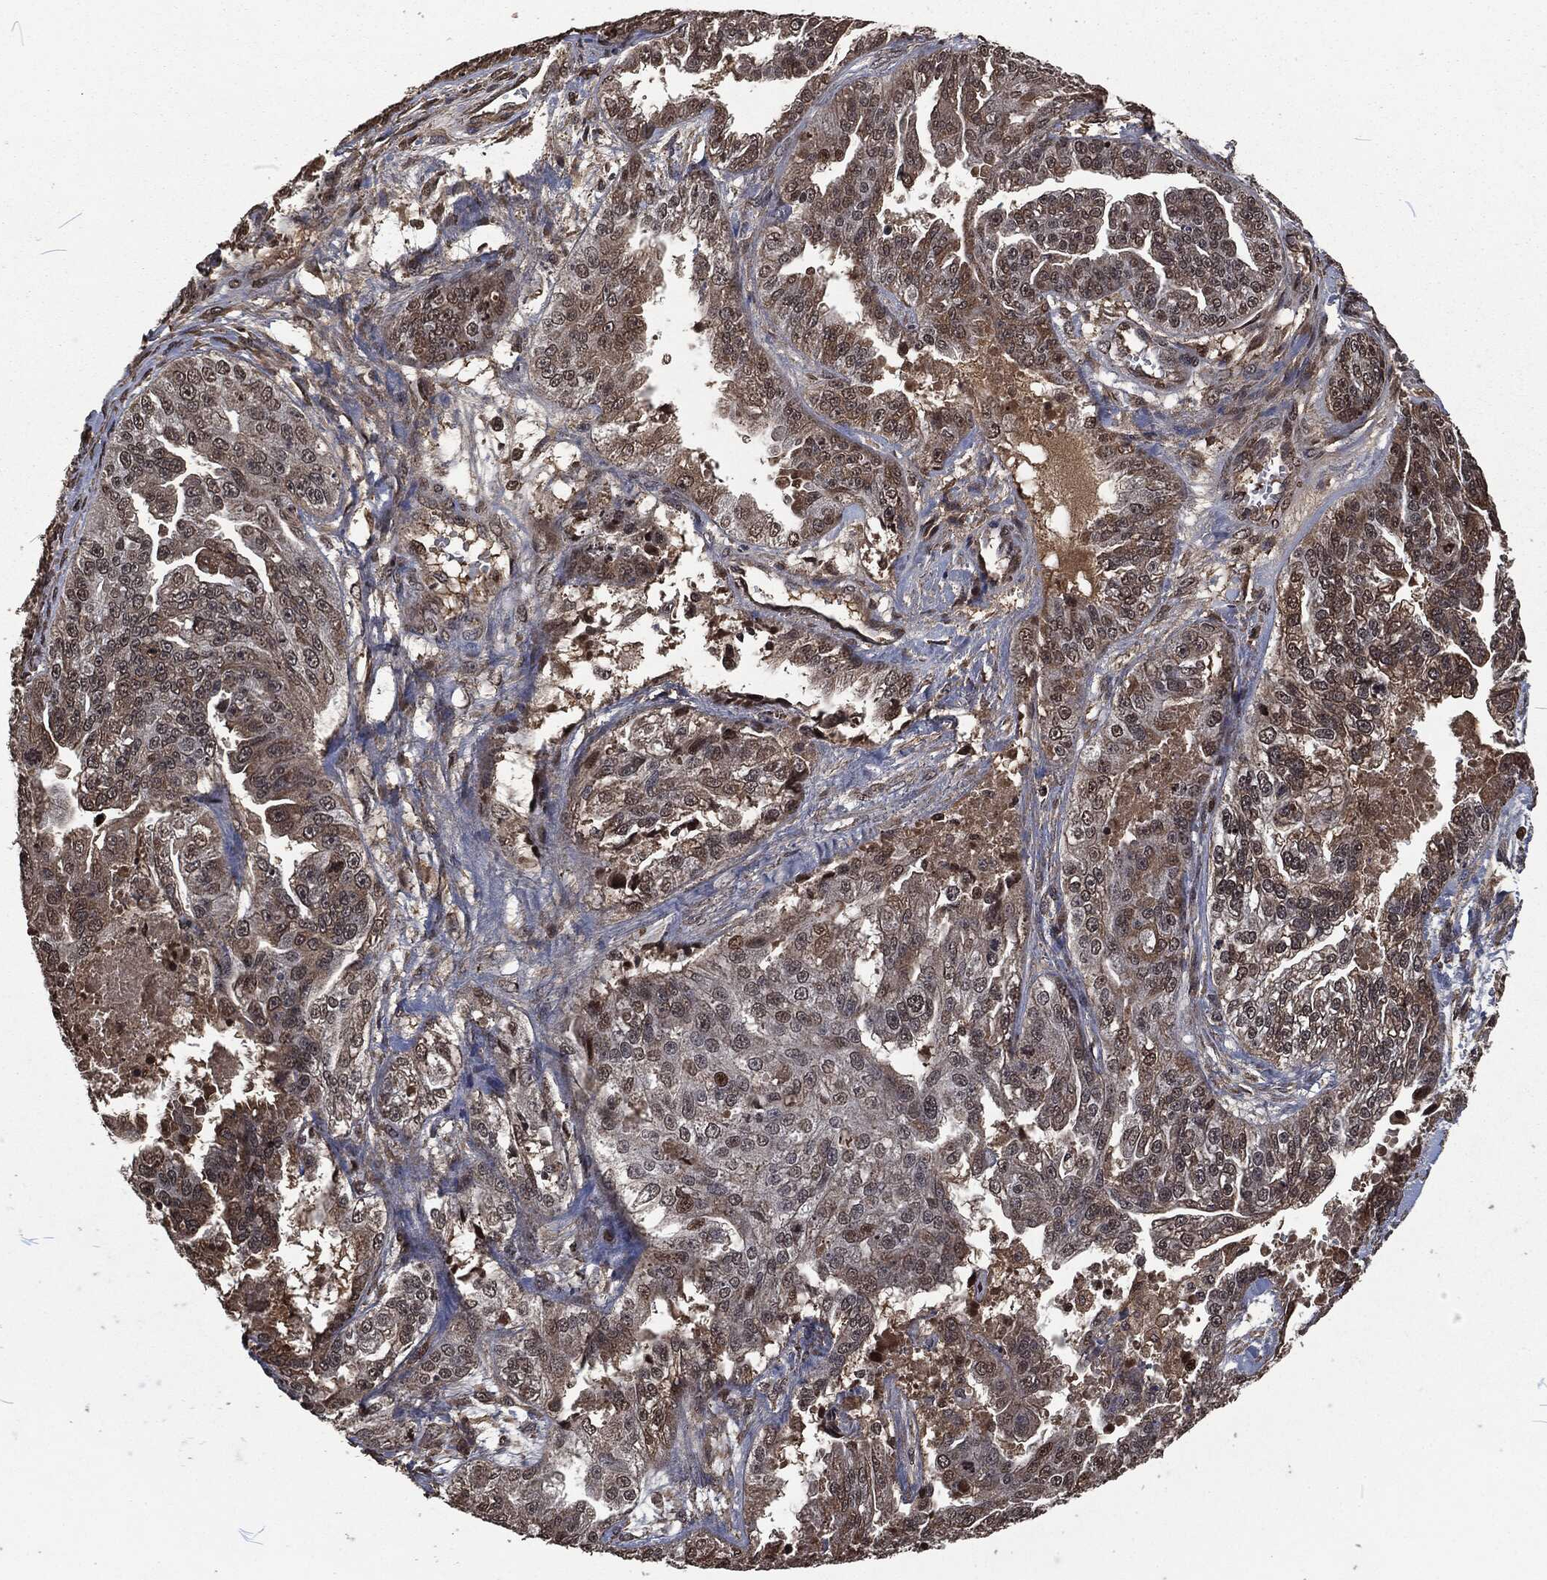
{"staining": {"intensity": "weak", "quantity": "25%-75%", "location": "cytoplasmic/membranous"}, "tissue": "ovarian cancer", "cell_type": "Tumor cells", "image_type": "cancer", "snomed": [{"axis": "morphology", "description": "Cystadenocarcinoma, serous, NOS"}, {"axis": "topography", "description": "Ovary"}], "caption": "Ovarian serous cystadenocarcinoma stained with a protein marker reveals weak staining in tumor cells.", "gene": "SNAI1", "patient": {"sex": "female", "age": 58}}